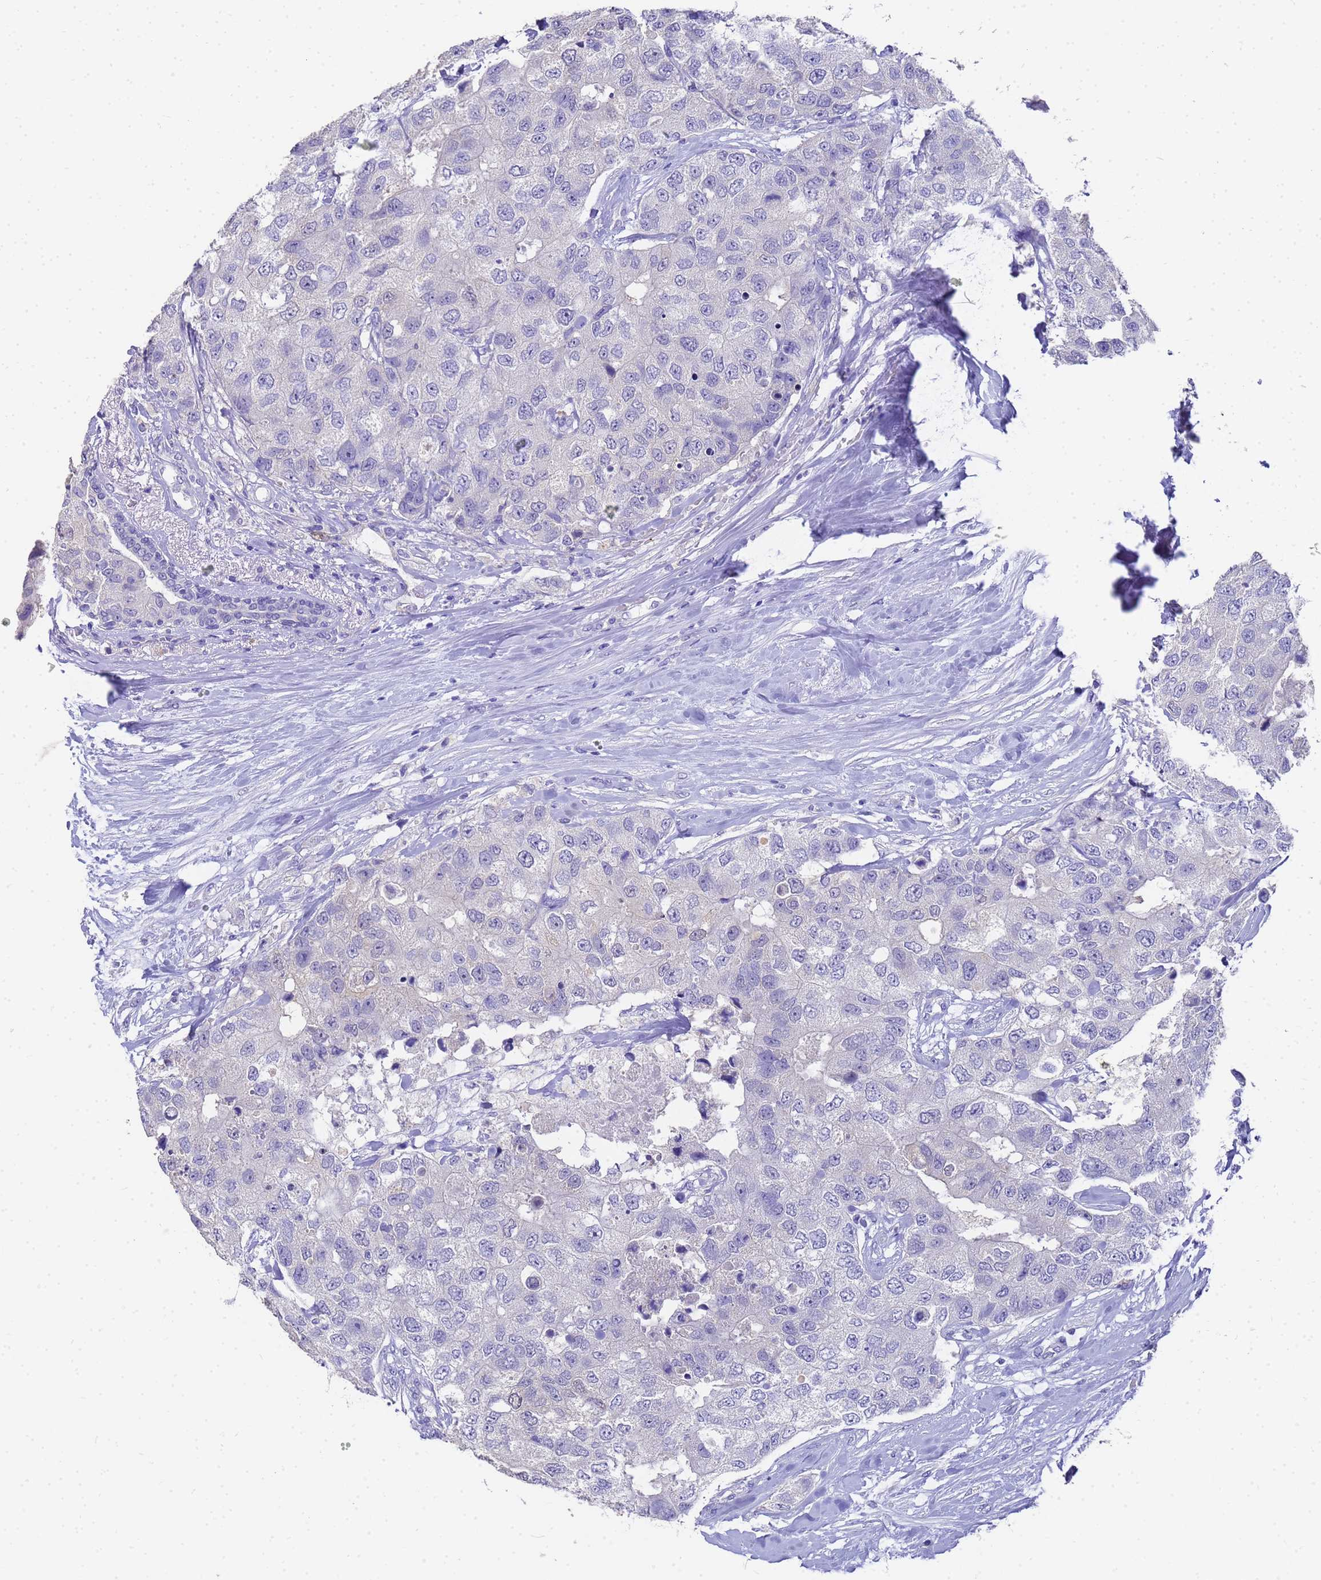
{"staining": {"intensity": "negative", "quantity": "none", "location": "none"}, "tissue": "breast cancer", "cell_type": "Tumor cells", "image_type": "cancer", "snomed": [{"axis": "morphology", "description": "Duct carcinoma"}, {"axis": "topography", "description": "Breast"}], "caption": "This is an IHC image of infiltrating ductal carcinoma (breast). There is no expression in tumor cells.", "gene": "MS4A13", "patient": {"sex": "female", "age": 62}}